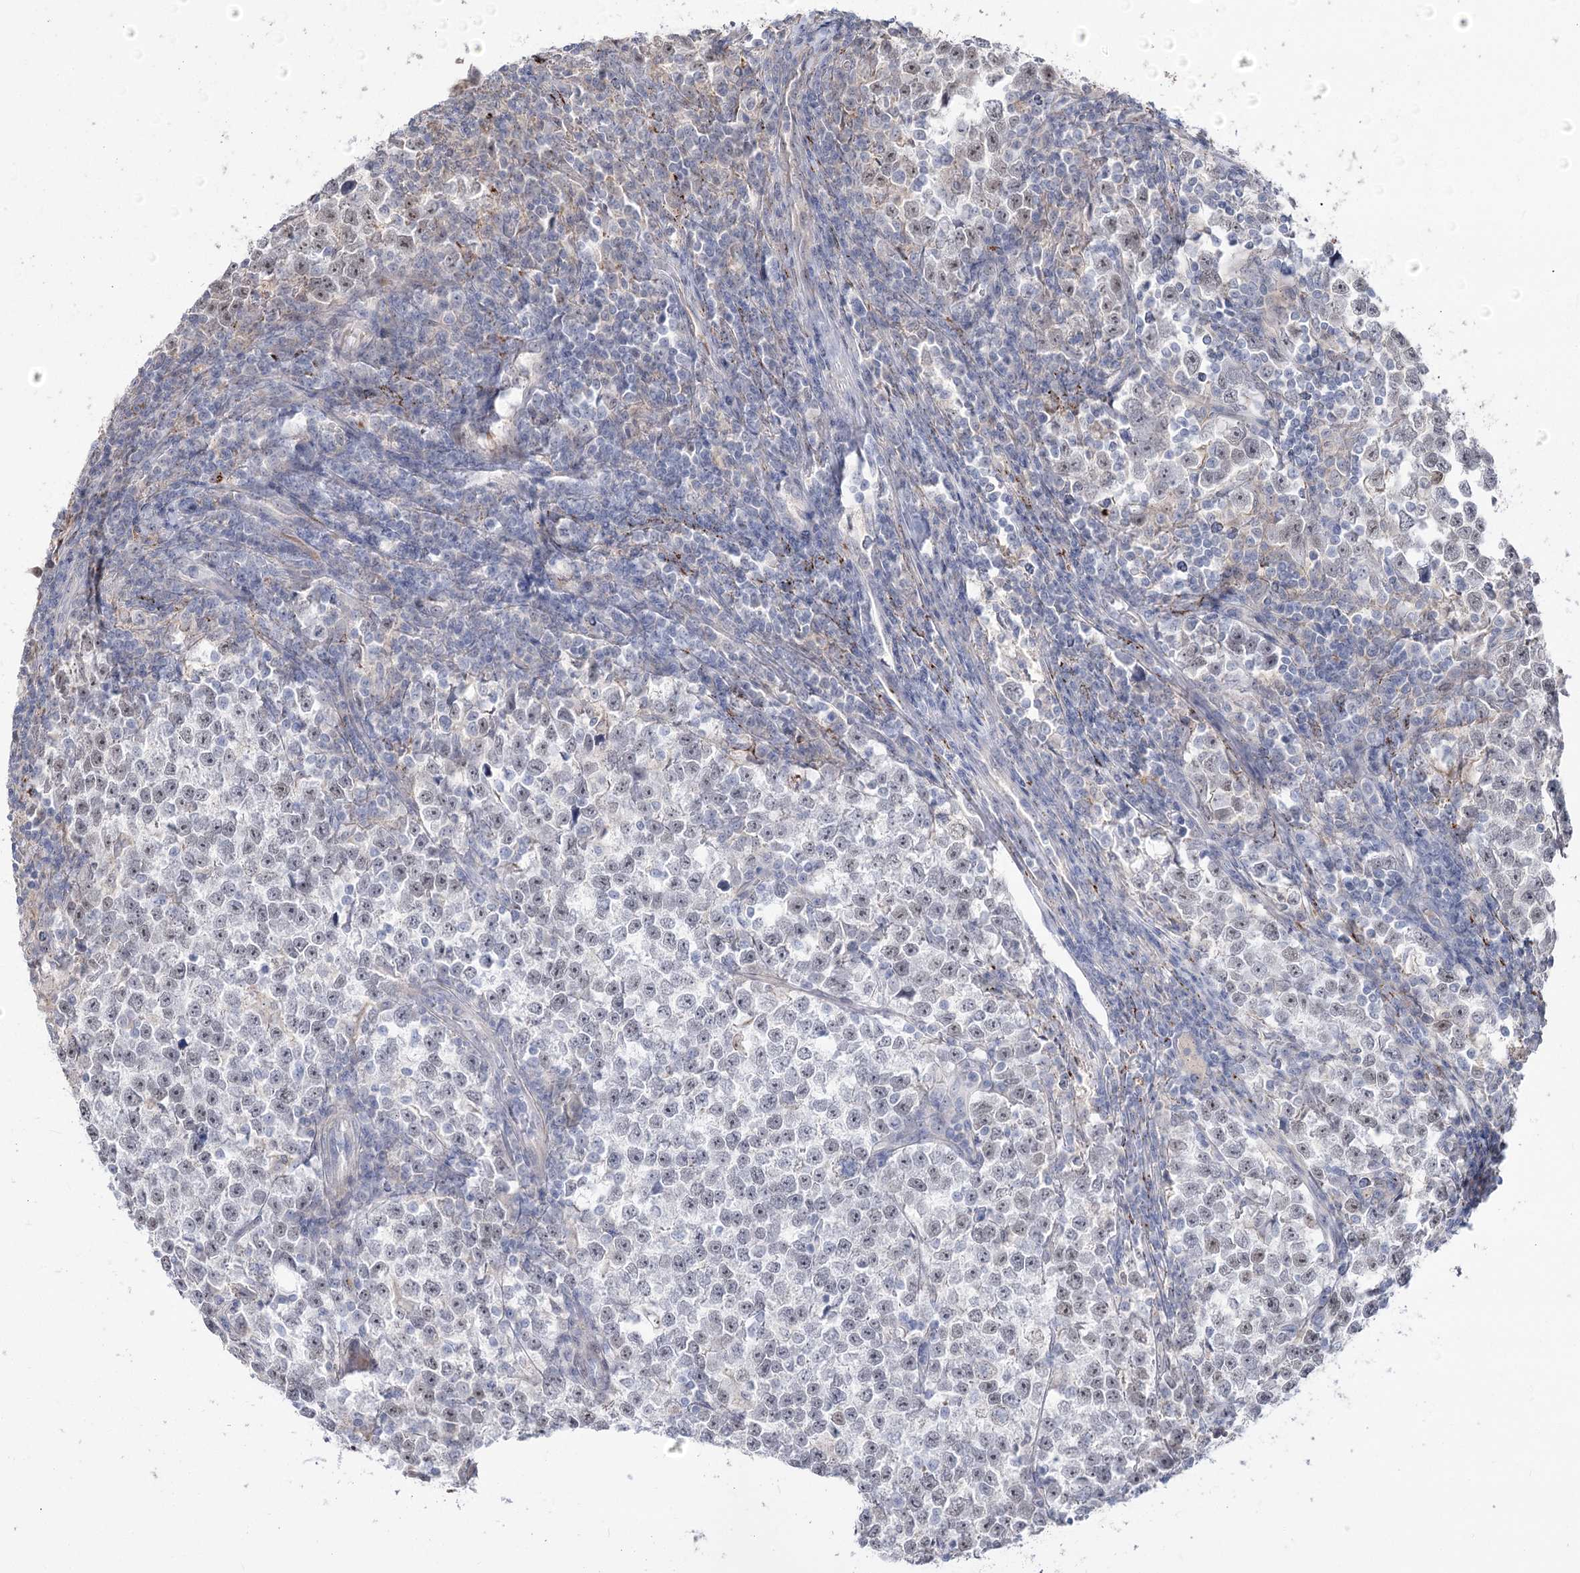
{"staining": {"intensity": "negative", "quantity": "none", "location": "none"}, "tissue": "testis cancer", "cell_type": "Tumor cells", "image_type": "cancer", "snomed": [{"axis": "morphology", "description": "Normal tissue, NOS"}, {"axis": "morphology", "description": "Seminoma, NOS"}, {"axis": "topography", "description": "Testis"}], "caption": "The micrograph exhibits no significant positivity in tumor cells of seminoma (testis). The staining is performed using DAB (3,3'-diaminobenzidine) brown chromogen with nuclei counter-stained in using hematoxylin.", "gene": "ZSCAN23", "patient": {"sex": "male", "age": 43}}